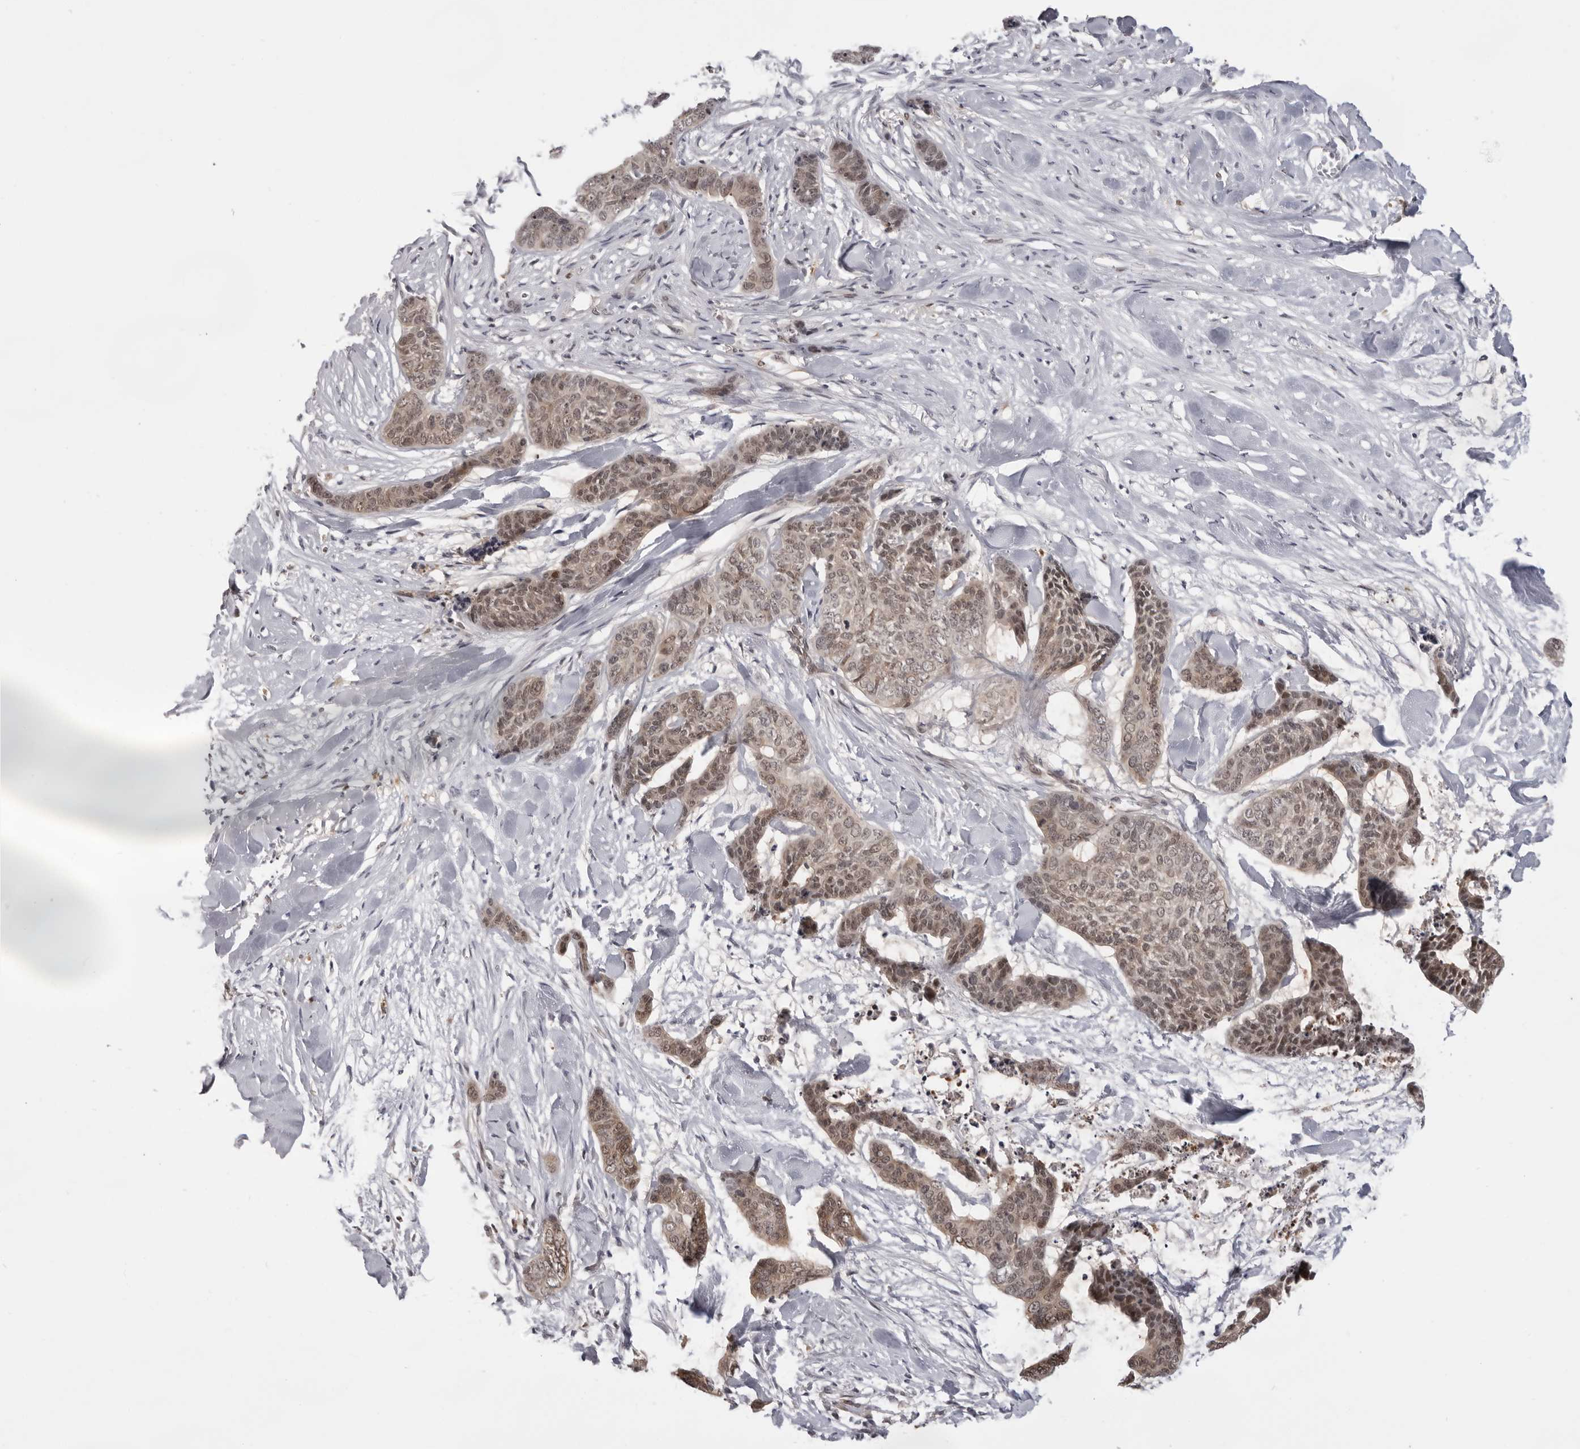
{"staining": {"intensity": "moderate", "quantity": ">75%", "location": "nuclear"}, "tissue": "skin cancer", "cell_type": "Tumor cells", "image_type": "cancer", "snomed": [{"axis": "morphology", "description": "Basal cell carcinoma"}, {"axis": "topography", "description": "Skin"}], "caption": "Protein expression analysis of skin cancer (basal cell carcinoma) exhibits moderate nuclear staining in approximately >75% of tumor cells. (DAB IHC, brown staining for protein, blue staining for nuclei).", "gene": "SRGAP2", "patient": {"sex": "female", "age": 64}}